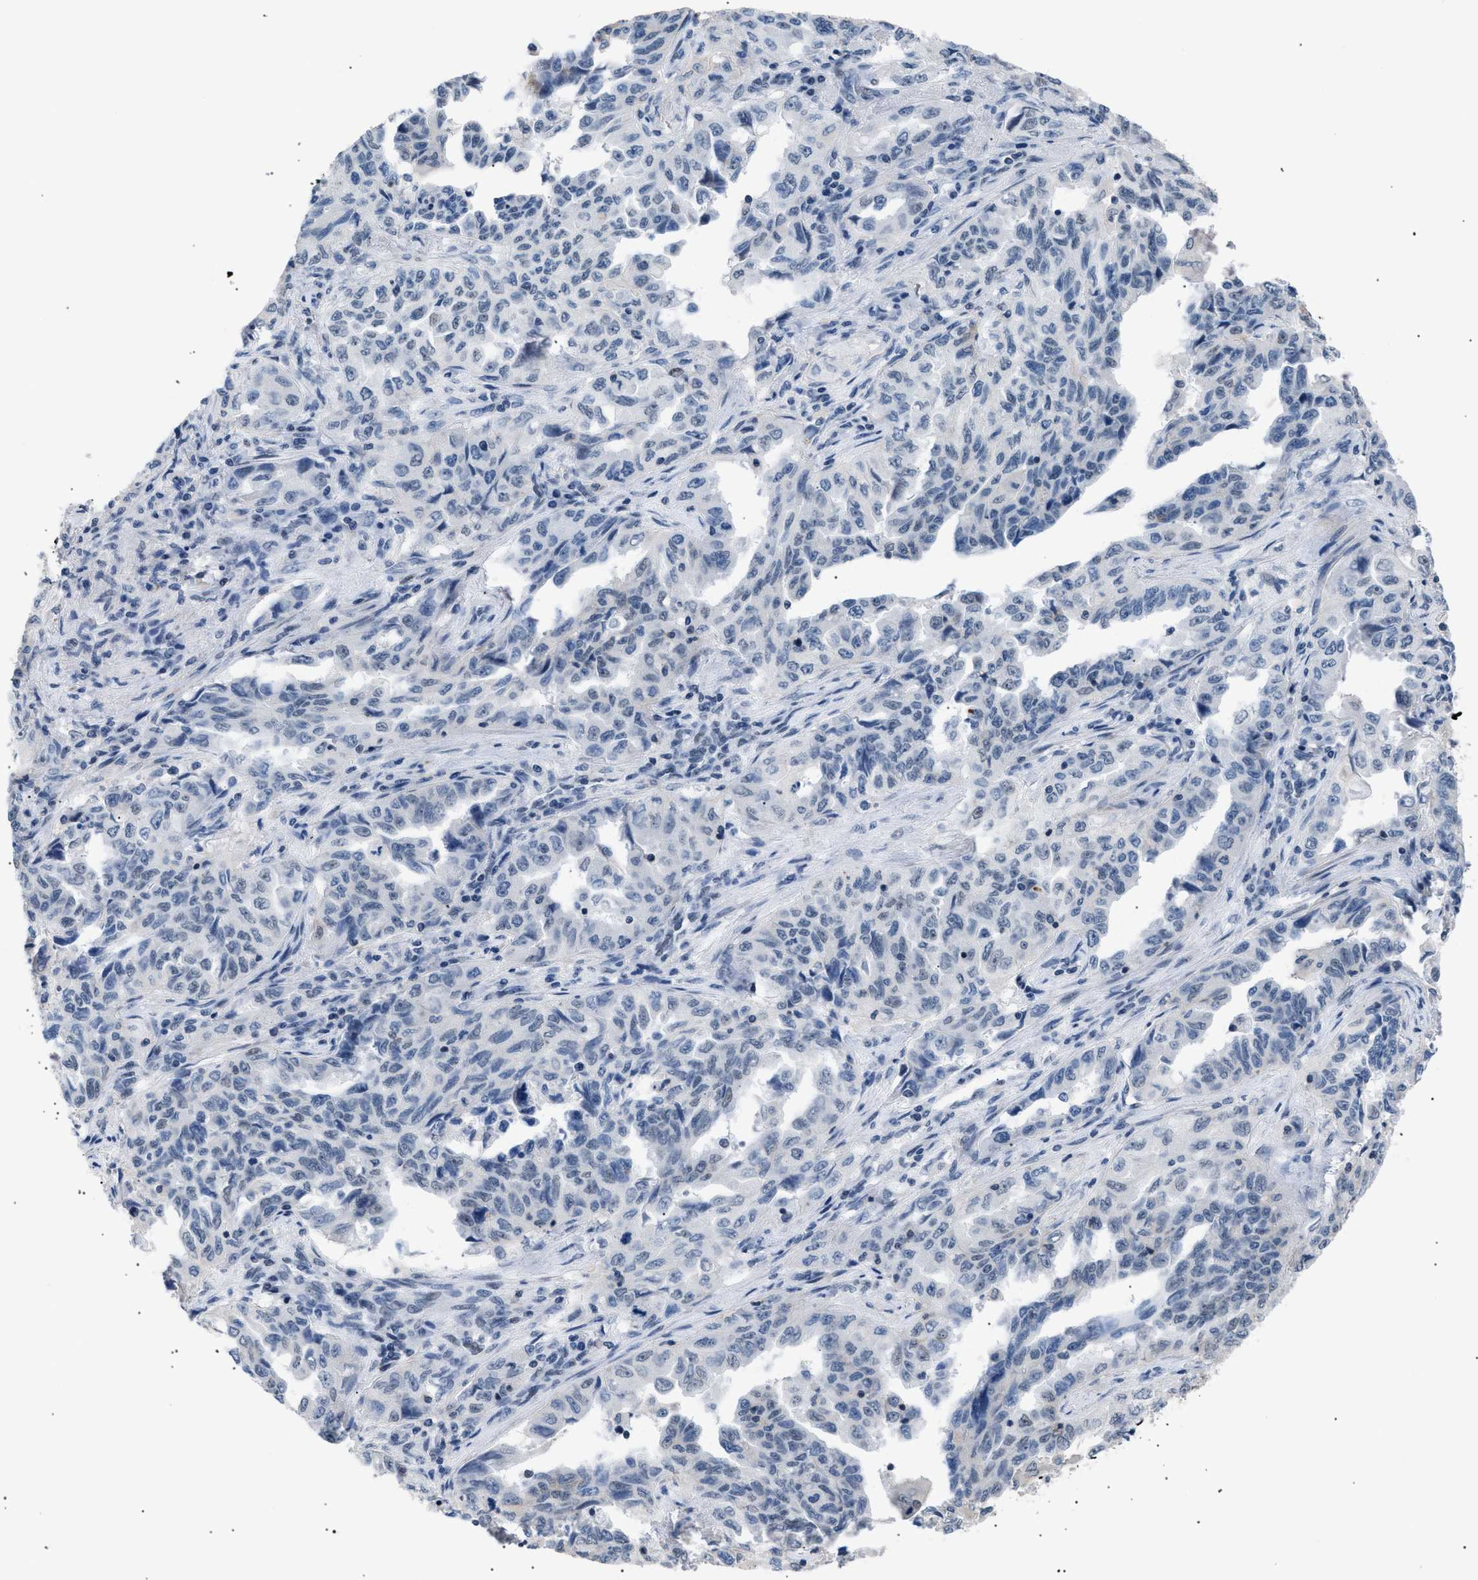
{"staining": {"intensity": "negative", "quantity": "none", "location": "none"}, "tissue": "lung cancer", "cell_type": "Tumor cells", "image_type": "cancer", "snomed": [{"axis": "morphology", "description": "Adenocarcinoma, NOS"}, {"axis": "topography", "description": "Lung"}], "caption": "DAB immunohistochemical staining of lung cancer (adenocarcinoma) displays no significant positivity in tumor cells.", "gene": "KCNC3", "patient": {"sex": "female", "age": 51}}